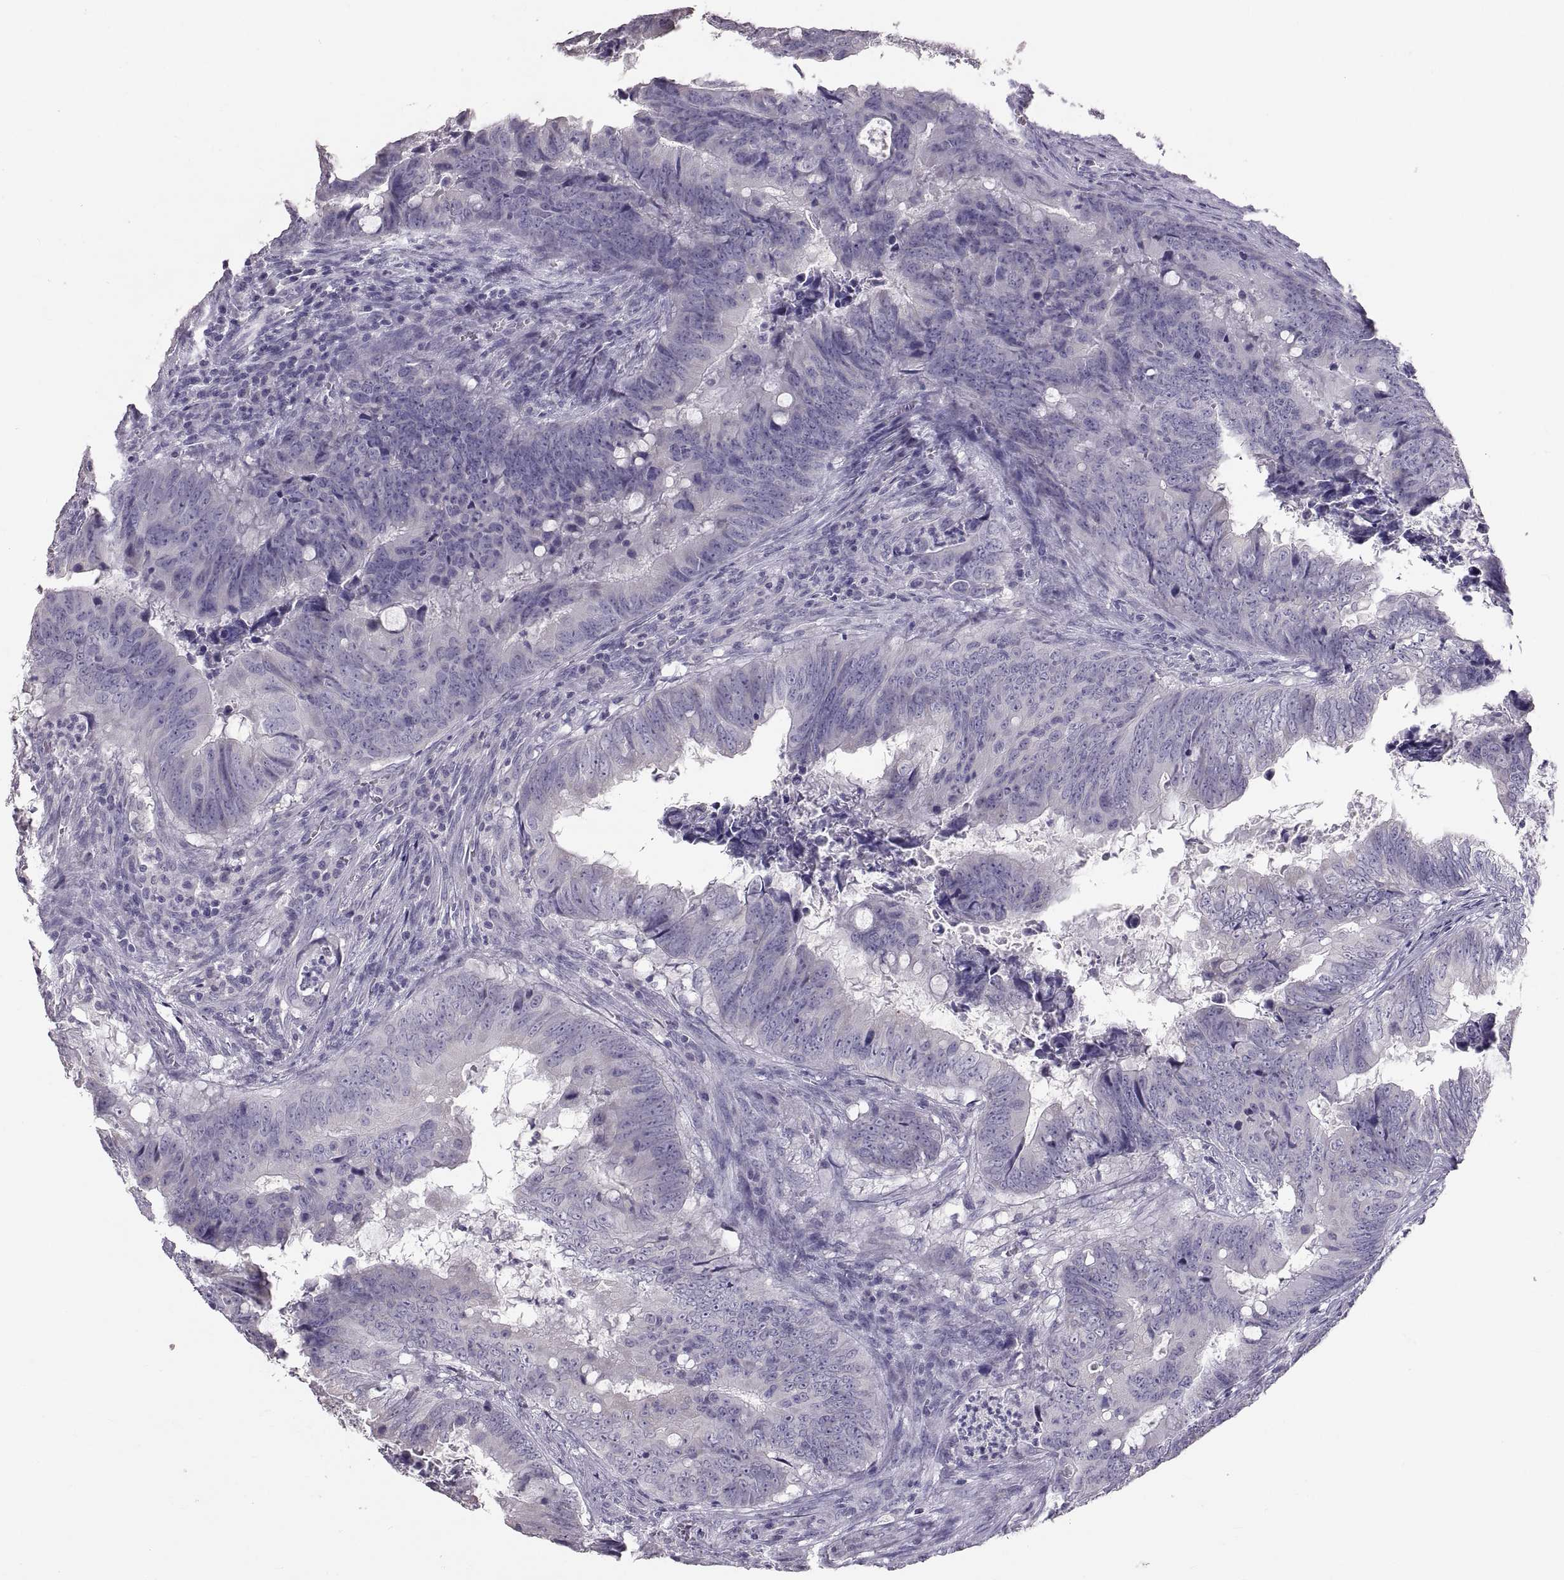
{"staining": {"intensity": "negative", "quantity": "none", "location": "none"}, "tissue": "colorectal cancer", "cell_type": "Tumor cells", "image_type": "cancer", "snomed": [{"axis": "morphology", "description": "Adenocarcinoma, NOS"}, {"axis": "topography", "description": "Colon"}], "caption": "Colorectal cancer (adenocarcinoma) was stained to show a protein in brown. There is no significant staining in tumor cells.", "gene": "WBP2NL", "patient": {"sex": "female", "age": 82}}